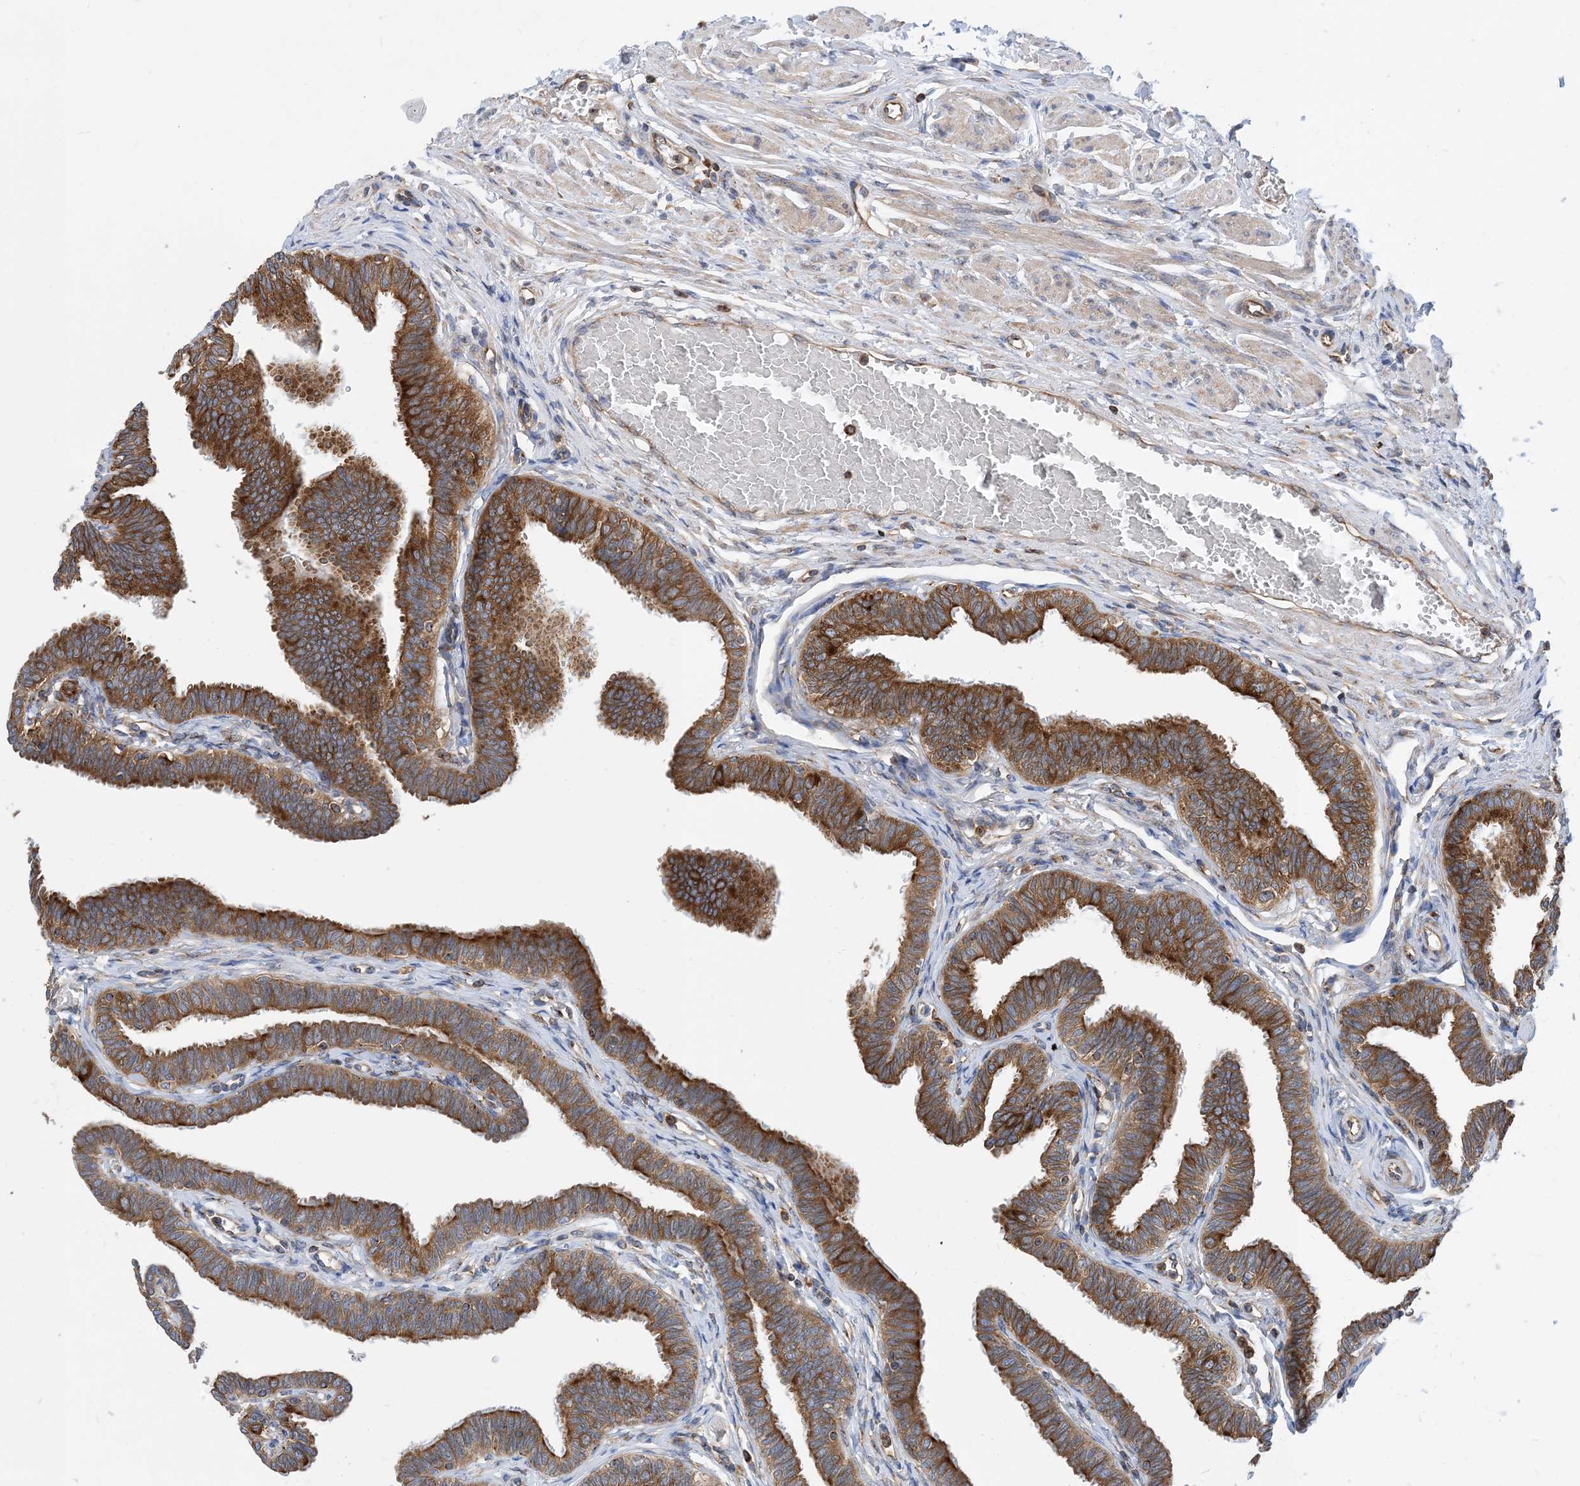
{"staining": {"intensity": "moderate", "quantity": ">75%", "location": "cytoplasmic/membranous"}, "tissue": "fallopian tube", "cell_type": "Glandular cells", "image_type": "normal", "snomed": [{"axis": "morphology", "description": "Normal tissue, NOS"}, {"axis": "topography", "description": "Fallopian tube"}, {"axis": "topography", "description": "Ovary"}], "caption": "A medium amount of moderate cytoplasmic/membranous positivity is seen in about >75% of glandular cells in unremarkable fallopian tube.", "gene": "DYNC1LI1", "patient": {"sex": "female", "age": 23}}